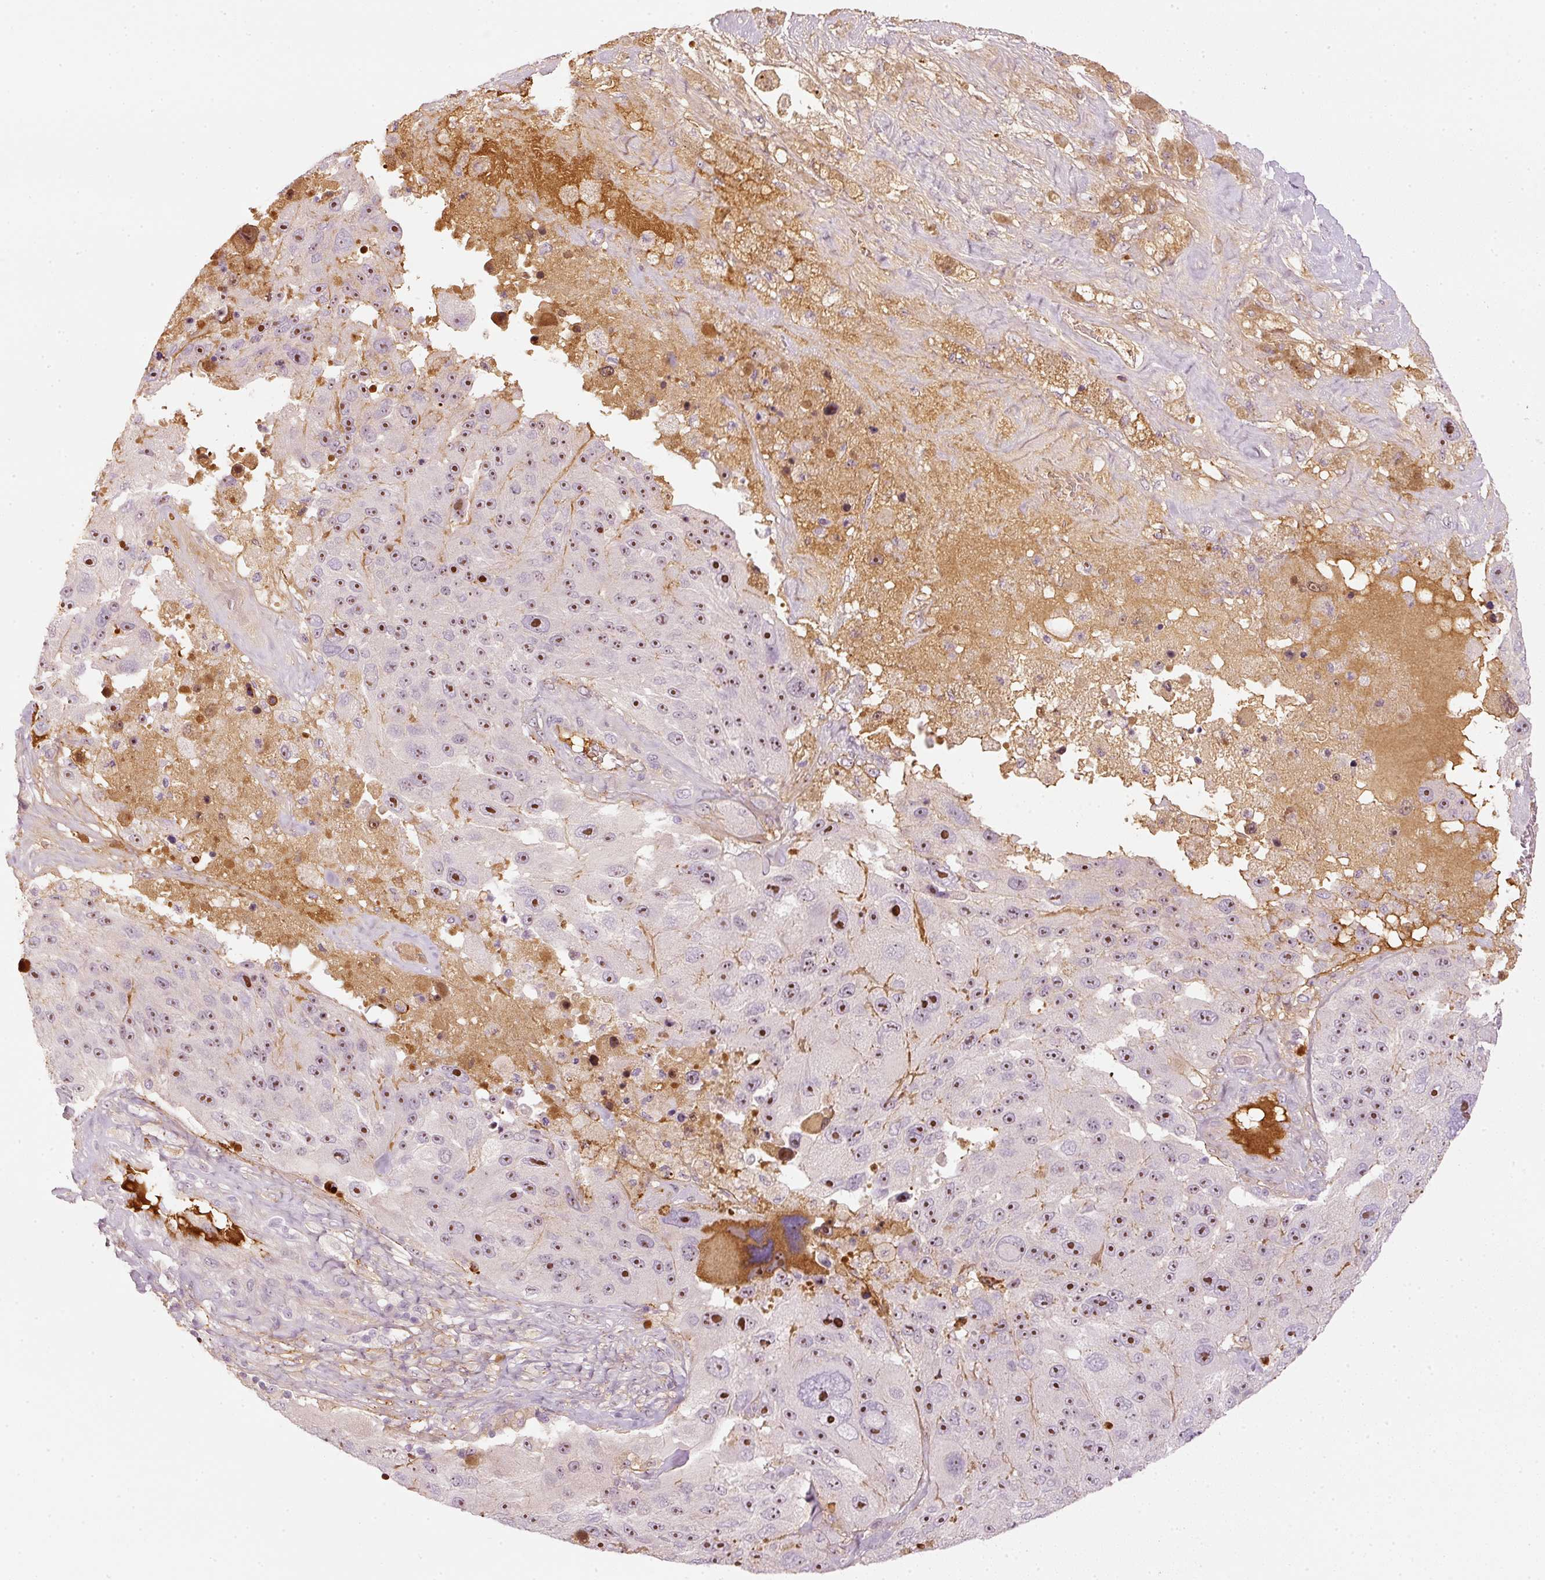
{"staining": {"intensity": "strong", "quantity": ">75%", "location": "nuclear"}, "tissue": "melanoma", "cell_type": "Tumor cells", "image_type": "cancer", "snomed": [{"axis": "morphology", "description": "Malignant melanoma, Metastatic site"}, {"axis": "topography", "description": "Lymph node"}], "caption": "Human malignant melanoma (metastatic site) stained with a protein marker shows strong staining in tumor cells.", "gene": "VCAM1", "patient": {"sex": "male", "age": 62}}